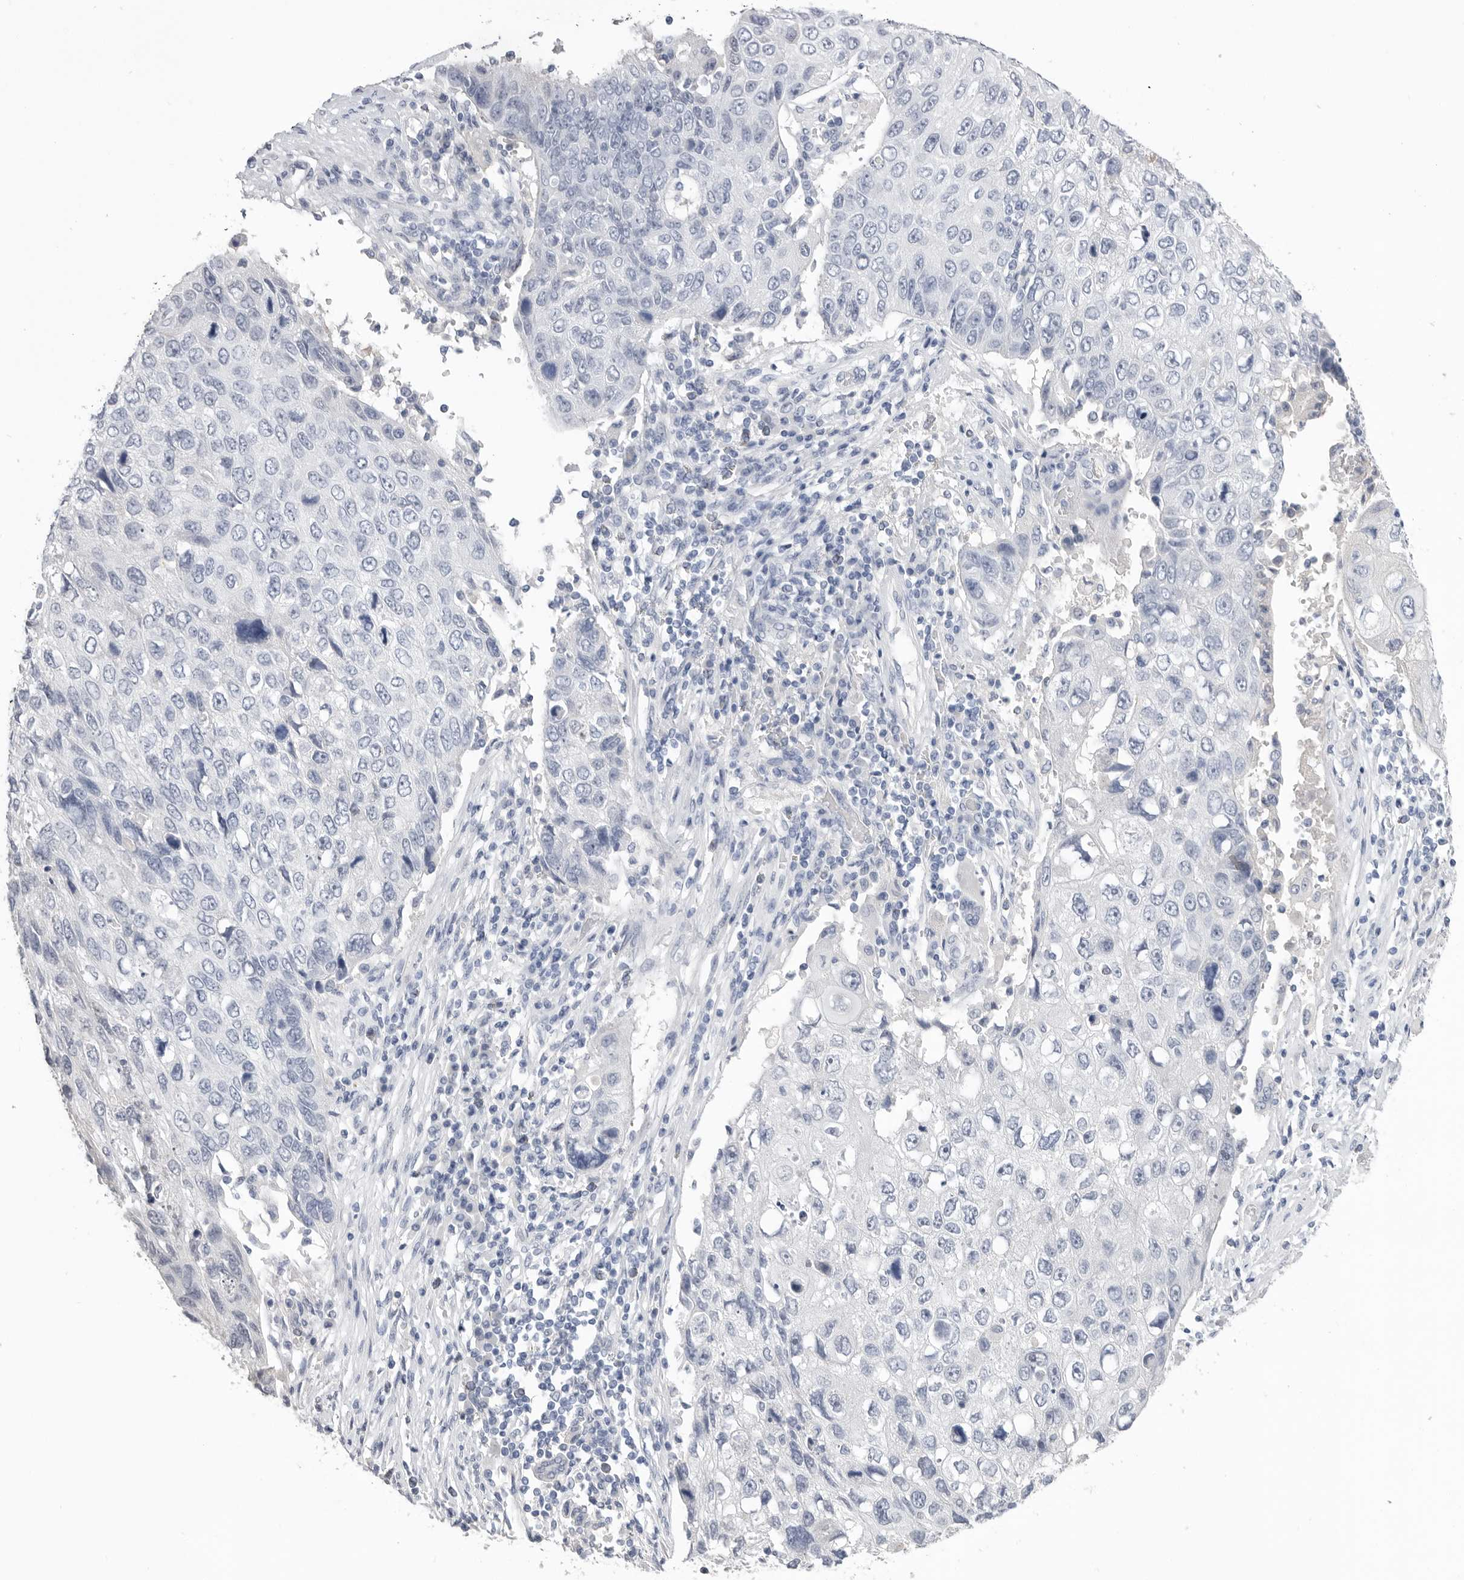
{"staining": {"intensity": "negative", "quantity": "none", "location": "none"}, "tissue": "lung cancer", "cell_type": "Tumor cells", "image_type": "cancer", "snomed": [{"axis": "morphology", "description": "Squamous cell carcinoma, NOS"}, {"axis": "topography", "description": "Lung"}], "caption": "The image demonstrates no staining of tumor cells in lung cancer (squamous cell carcinoma). Brightfield microscopy of immunohistochemistry stained with DAB (brown) and hematoxylin (blue), captured at high magnification.", "gene": "APOA2", "patient": {"sex": "male", "age": 61}}